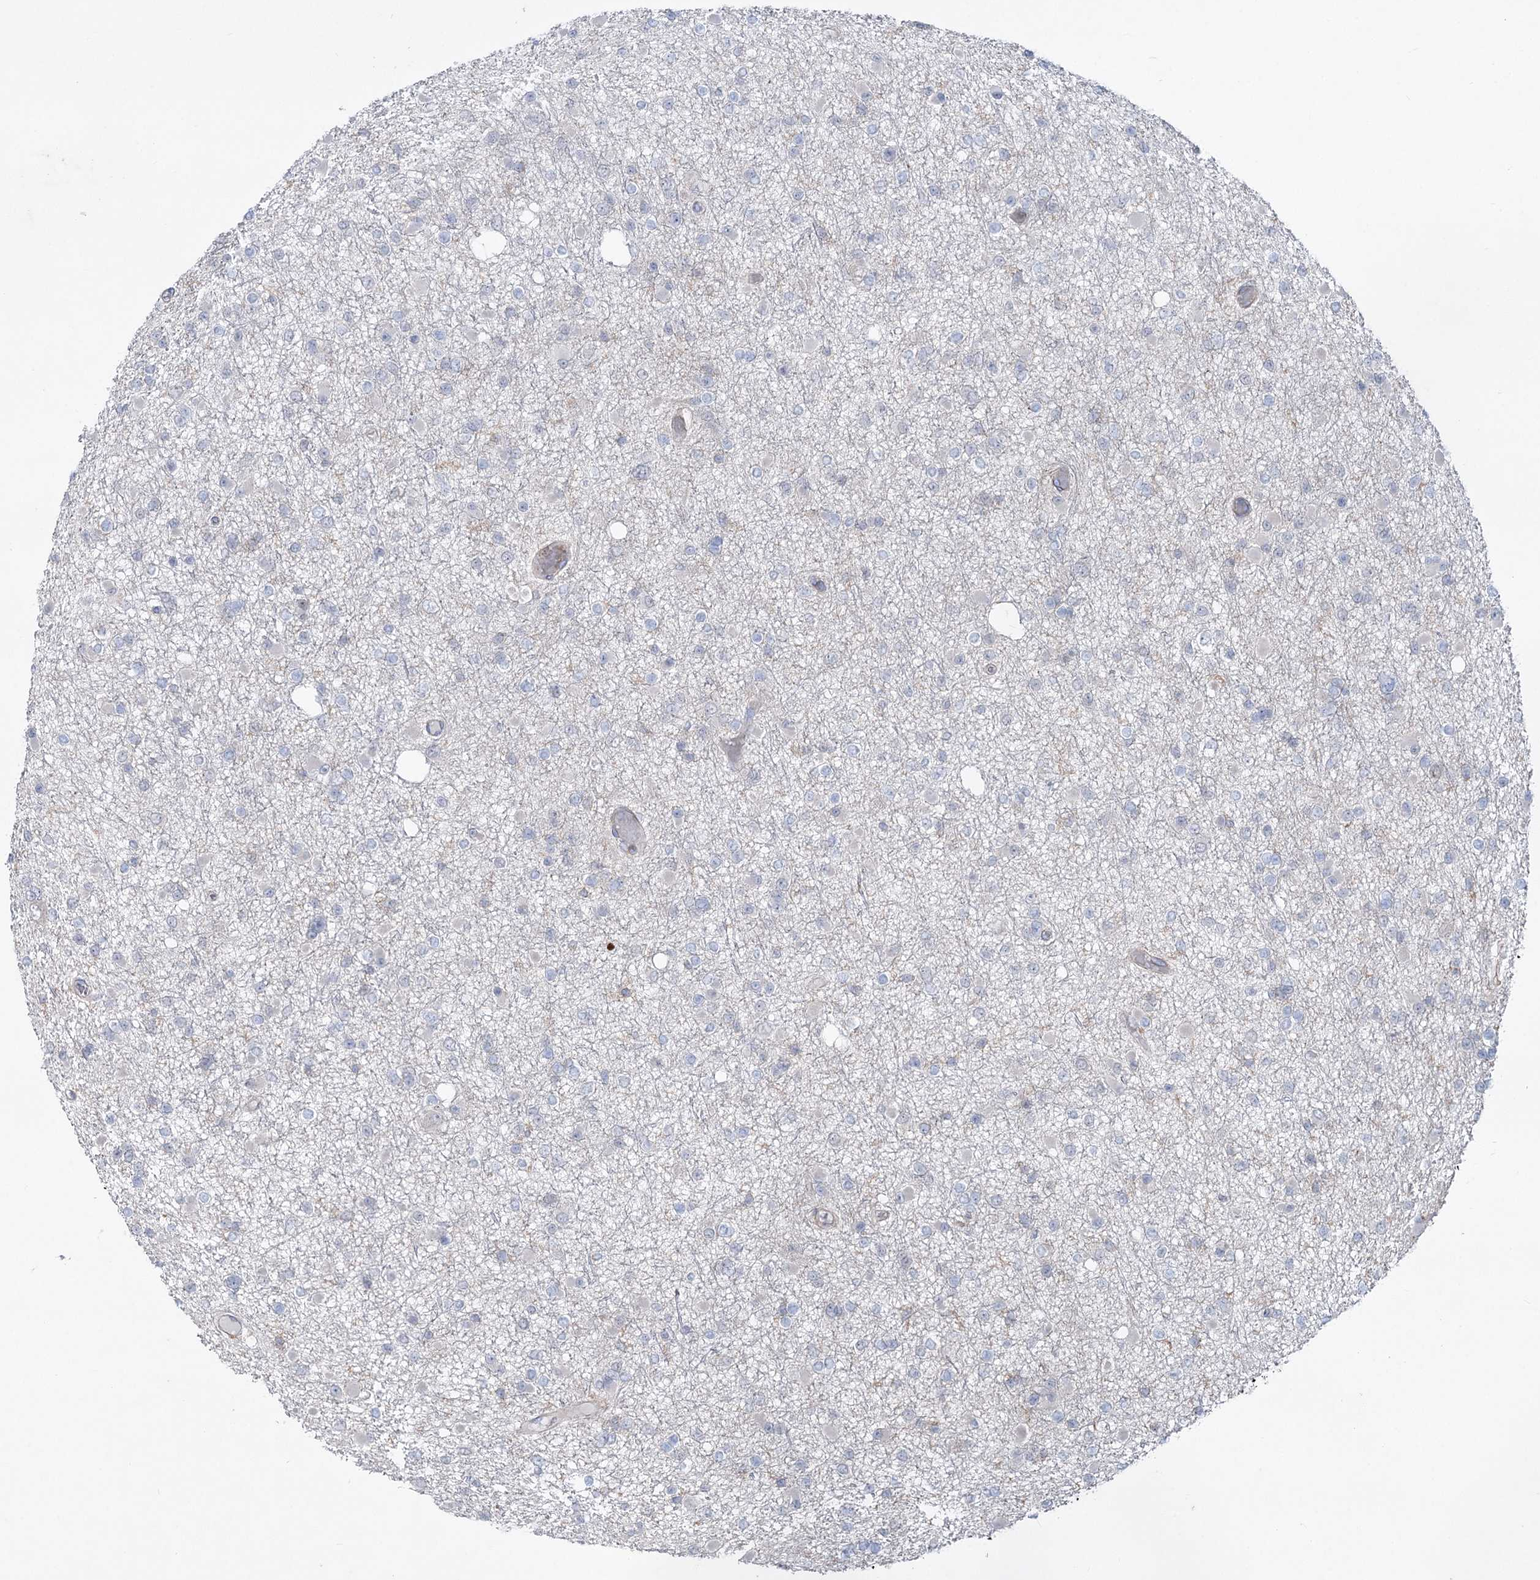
{"staining": {"intensity": "negative", "quantity": "none", "location": "none"}, "tissue": "glioma", "cell_type": "Tumor cells", "image_type": "cancer", "snomed": [{"axis": "morphology", "description": "Glioma, malignant, Low grade"}, {"axis": "topography", "description": "Brain"}], "caption": "Immunohistochemical staining of human glioma reveals no significant staining in tumor cells.", "gene": "LARP1B", "patient": {"sex": "female", "age": 22}}